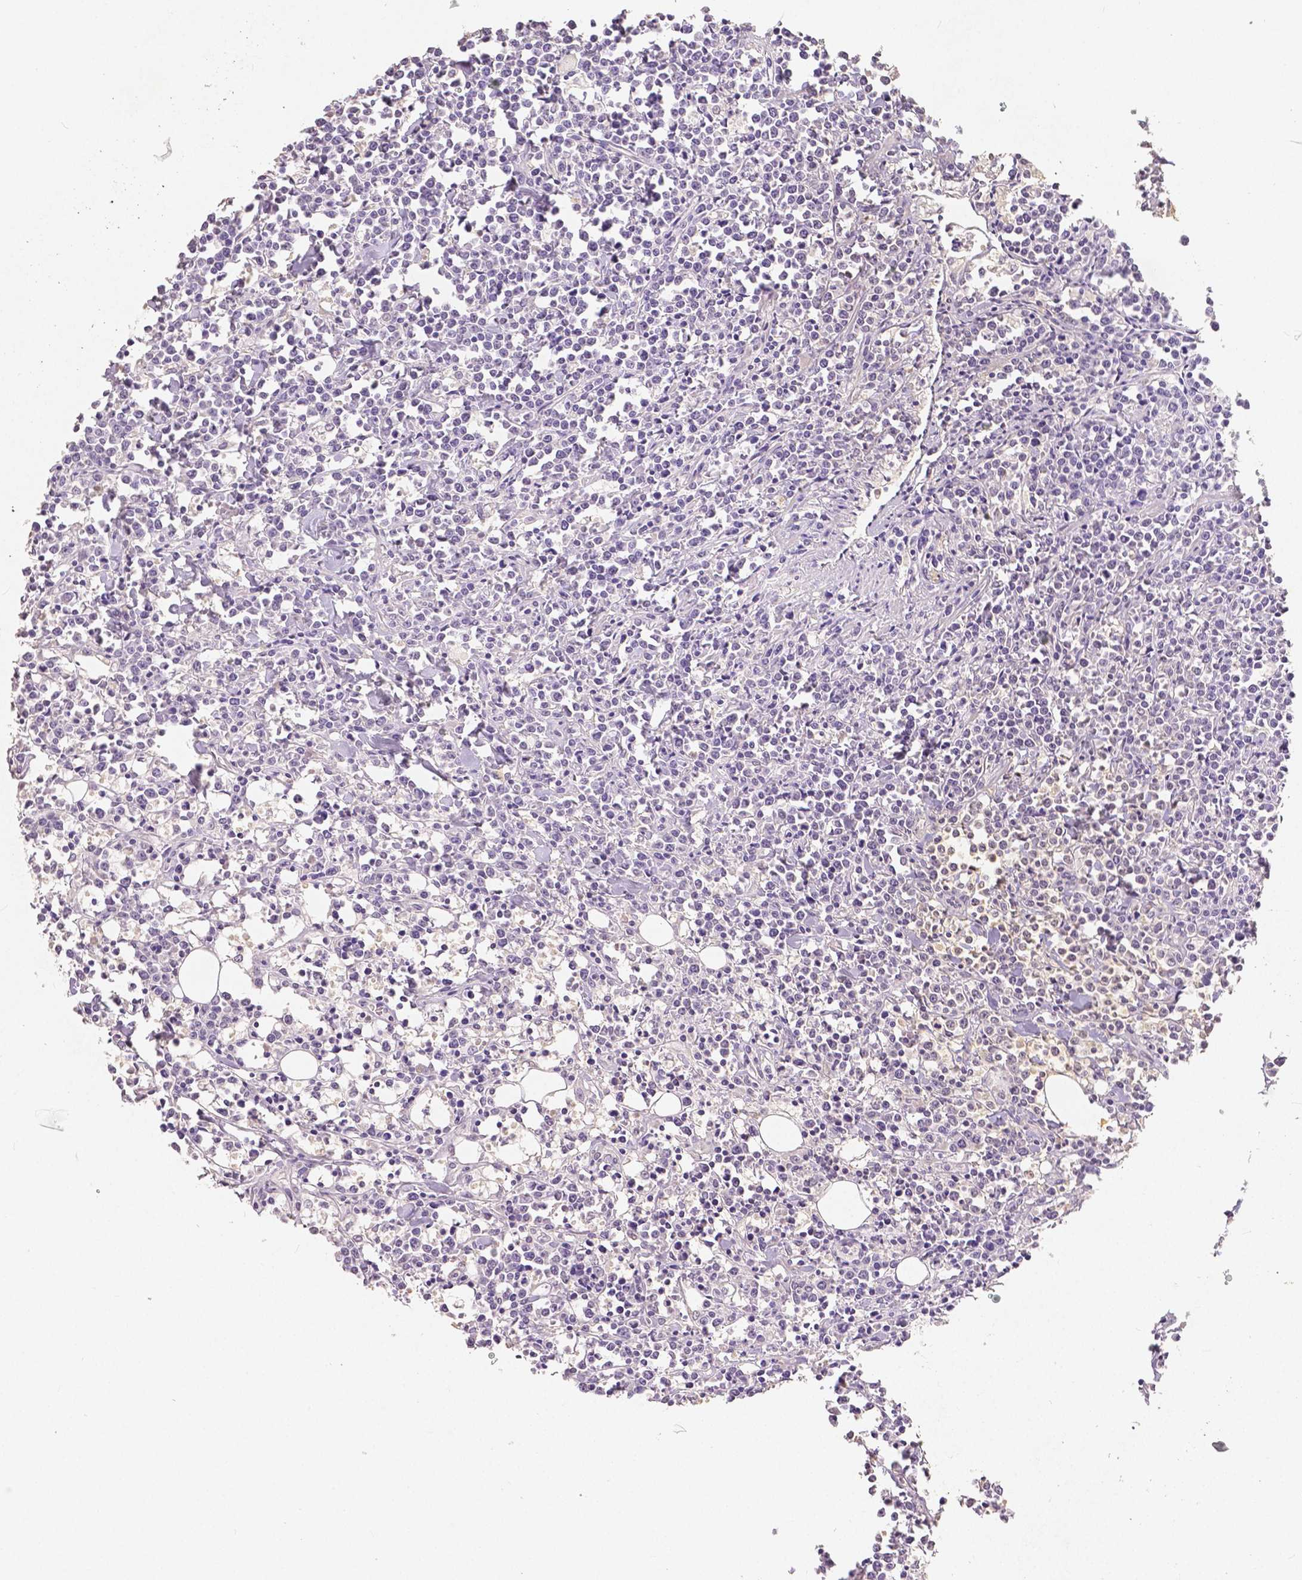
{"staining": {"intensity": "negative", "quantity": "none", "location": "none"}, "tissue": "lymphoma", "cell_type": "Tumor cells", "image_type": "cancer", "snomed": [{"axis": "morphology", "description": "Malignant lymphoma, non-Hodgkin's type, High grade"}, {"axis": "topography", "description": "Small intestine"}], "caption": "DAB (3,3'-diaminobenzidine) immunohistochemical staining of human malignant lymphoma, non-Hodgkin's type (high-grade) displays no significant positivity in tumor cells. The staining was performed using DAB (3,3'-diaminobenzidine) to visualize the protein expression in brown, while the nuclei were stained in blue with hematoxylin (Magnification: 20x).", "gene": "OCLN", "patient": {"sex": "female", "age": 56}}